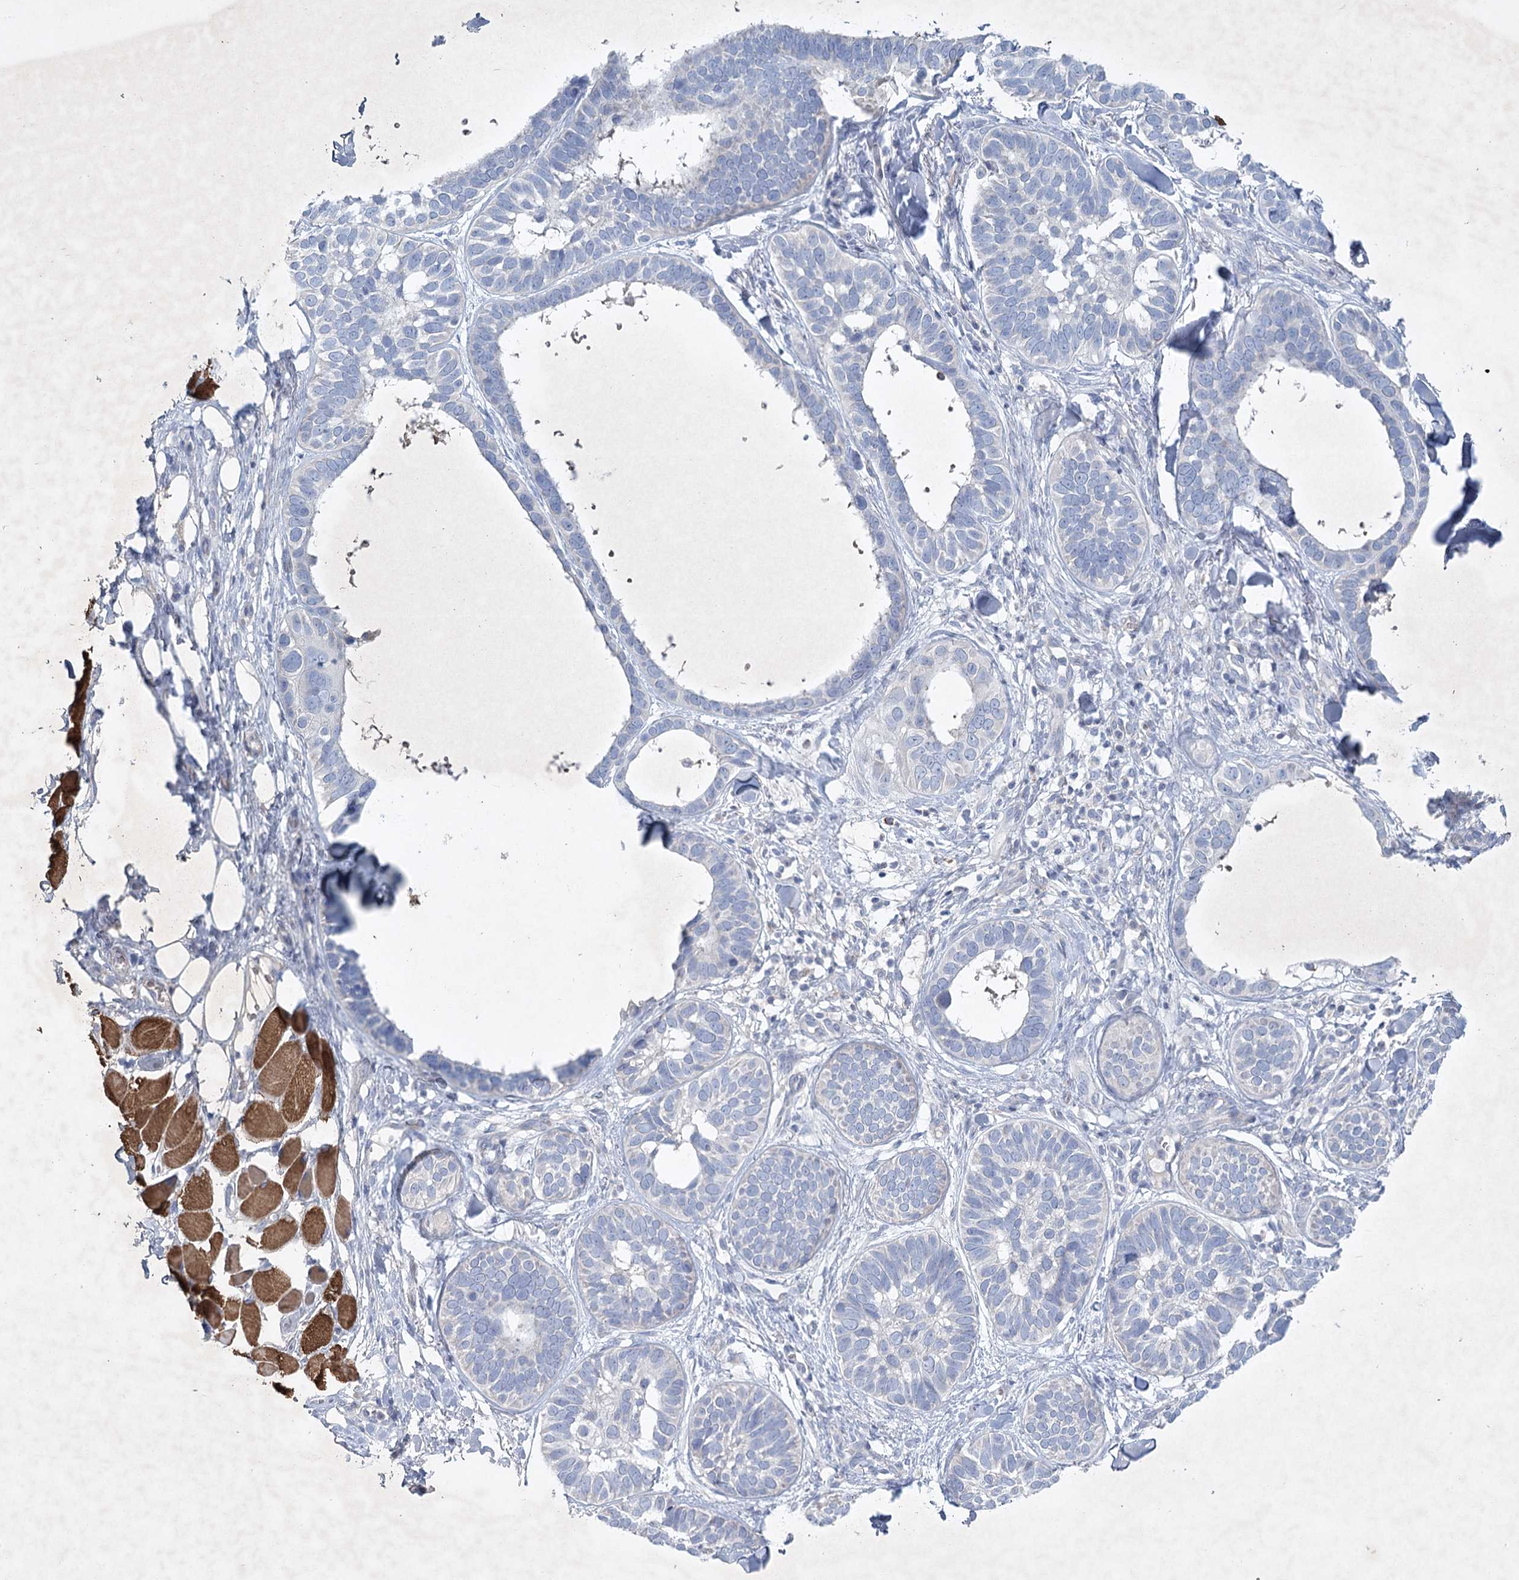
{"staining": {"intensity": "negative", "quantity": "none", "location": "none"}, "tissue": "skin cancer", "cell_type": "Tumor cells", "image_type": "cancer", "snomed": [{"axis": "morphology", "description": "Basal cell carcinoma"}, {"axis": "topography", "description": "Skin"}], "caption": "DAB (3,3'-diaminobenzidine) immunohistochemical staining of skin cancer (basal cell carcinoma) demonstrates no significant expression in tumor cells.", "gene": "MAP3K13", "patient": {"sex": "male", "age": 62}}